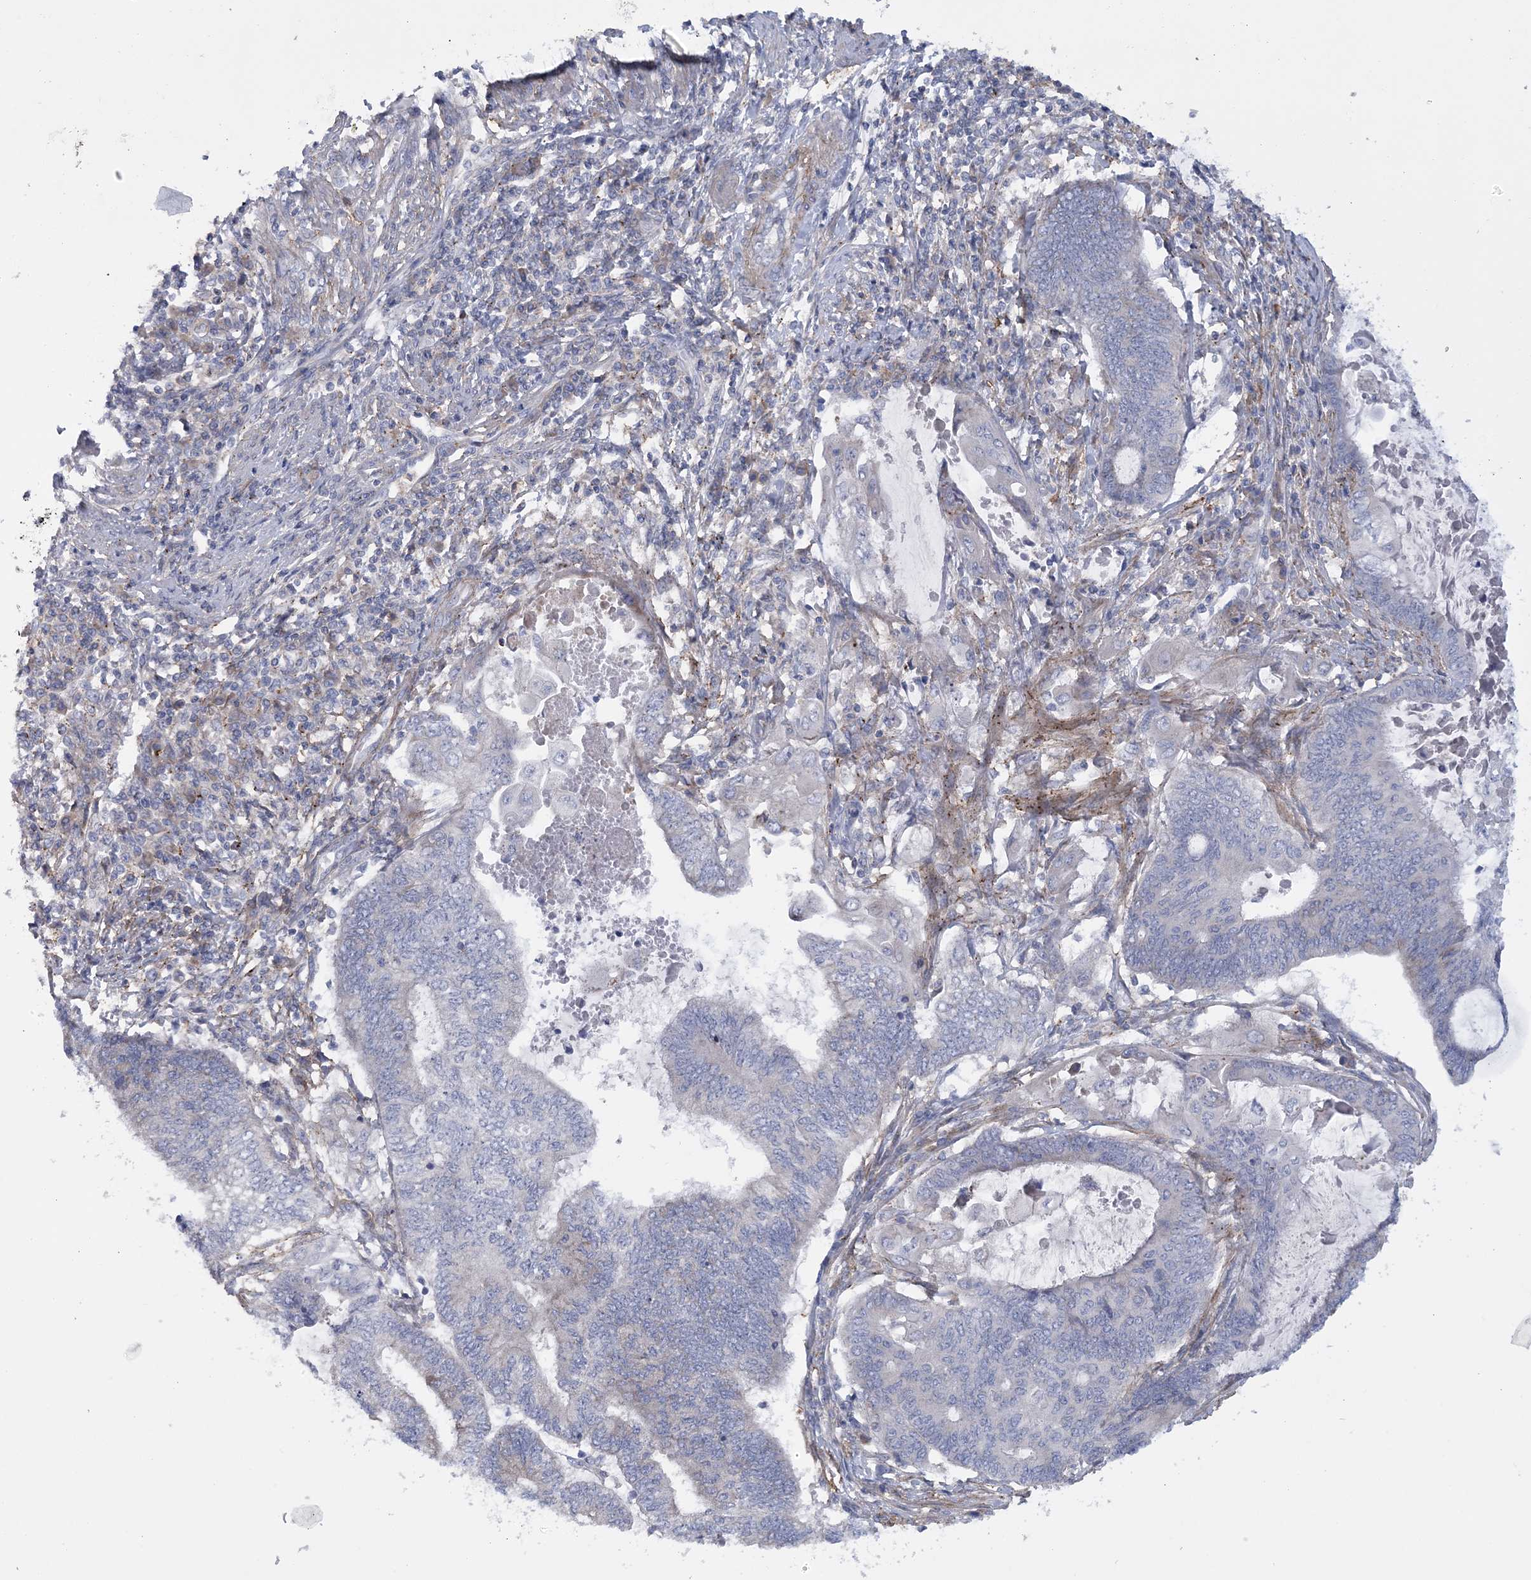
{"staining": {"intensity": "negative", "quantity": "none", "location": "none"}, "tissue": "endometrial cancer", "cell_type": "Tumor cells", "image_type": "cancer", "snomed": [{"axis": "morphology", "description": "Adenocarcinoma, NOS"}, {"axis": "topography", "description": "Uterus"}, {"axis": "topography", "description": "Endometrium"}], "caption": "Protein analysis of endometrial adenocarcinoma demonstrates no significant positivity in tumor cells. (DAB immunohistochemistry (IHC), high magnification).", "gene": "ARSJ", "patient": {"sex": "female", "age": 70}}